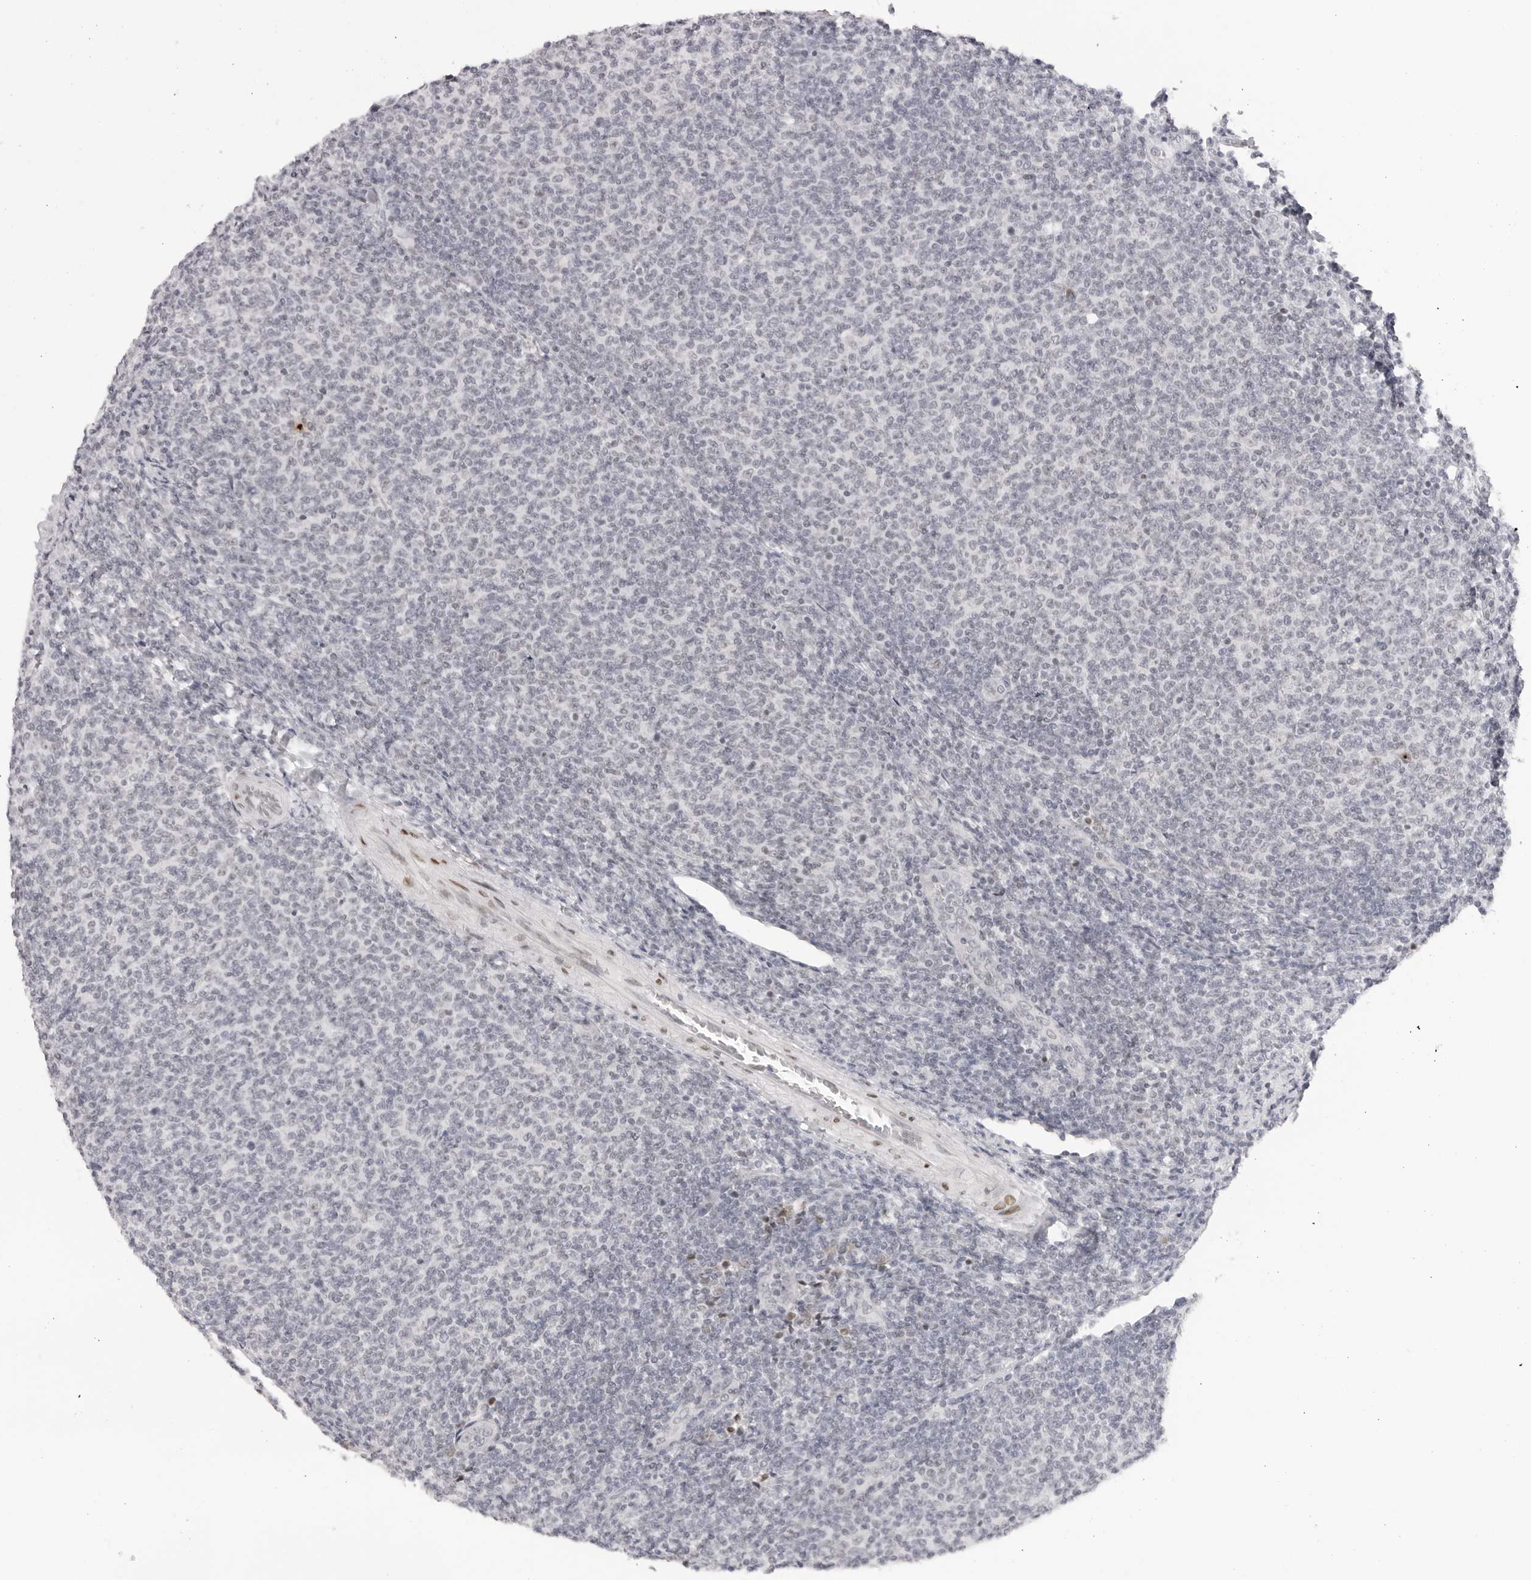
{"staining": {"intensity": "negative", "quantity": "none", "location": "none"}, "tissue": "lymphoma", "cell_type": "Tumor cells", "image_type": "cancer", "snomed": [{"axis": "morphology", "description": "Malignant lymphoma, non-Hodgkin's type, Low grade"}, {"axis": "topography", "description": "Lymph node"}], "caption": "Immunohistochemistry (IHC) micrograph of malignant lymphoma, non-Hodgkin's type (low-grade) stained for a protein (brown), which reveals no positivity in tumor cells. The staining was performed using DAB (3,3'-diaminobenzidine) to visualize the protein expression in brown, while the nuclei were stained in blue with hematoxylin (Magnification: 20x).", "gene": "MAFK", "patient": {"sex": "male", "age": 66}}